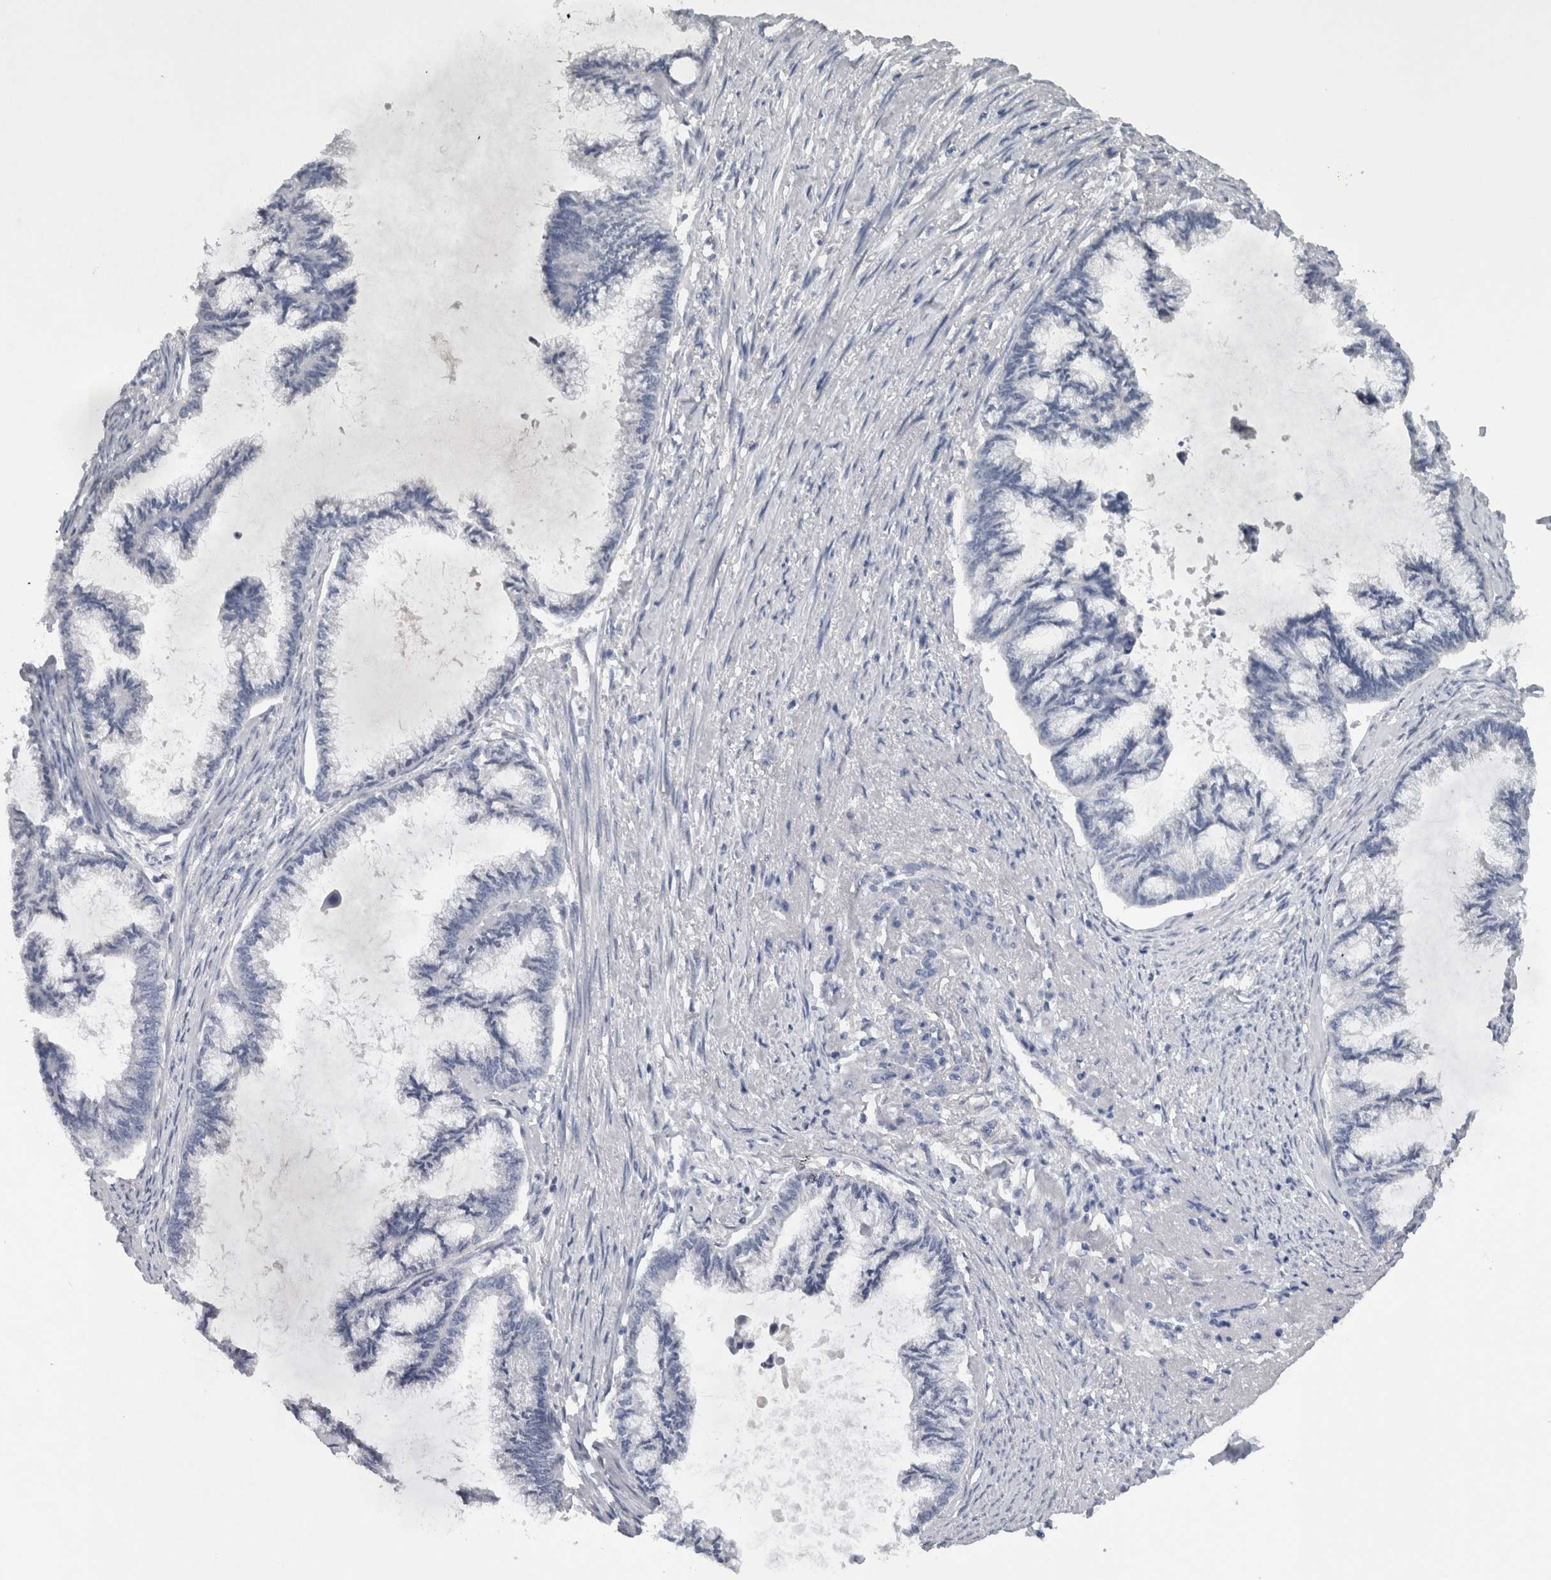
{"staining": {"intensity": "negative", "quantity": "none", "location": "none"}, "tissue": "endometrial cancer", "cell_type": "Tumor cells", "image_type": "cancer", "snomed": [{"axis": "morphology", "description": "Adenocarcinoma, NOS"}, {"axis": "topography", "description": "Endometrium"}], "caption": "A high-resolution photomicrograph shows immunohistochemistry staining of endometrial cancer (adenocarcinoma), which demonstrates no significant expression in tumor cells.", "gene": "NAPRT", "patient": {"sex": "female", "age": 86}}